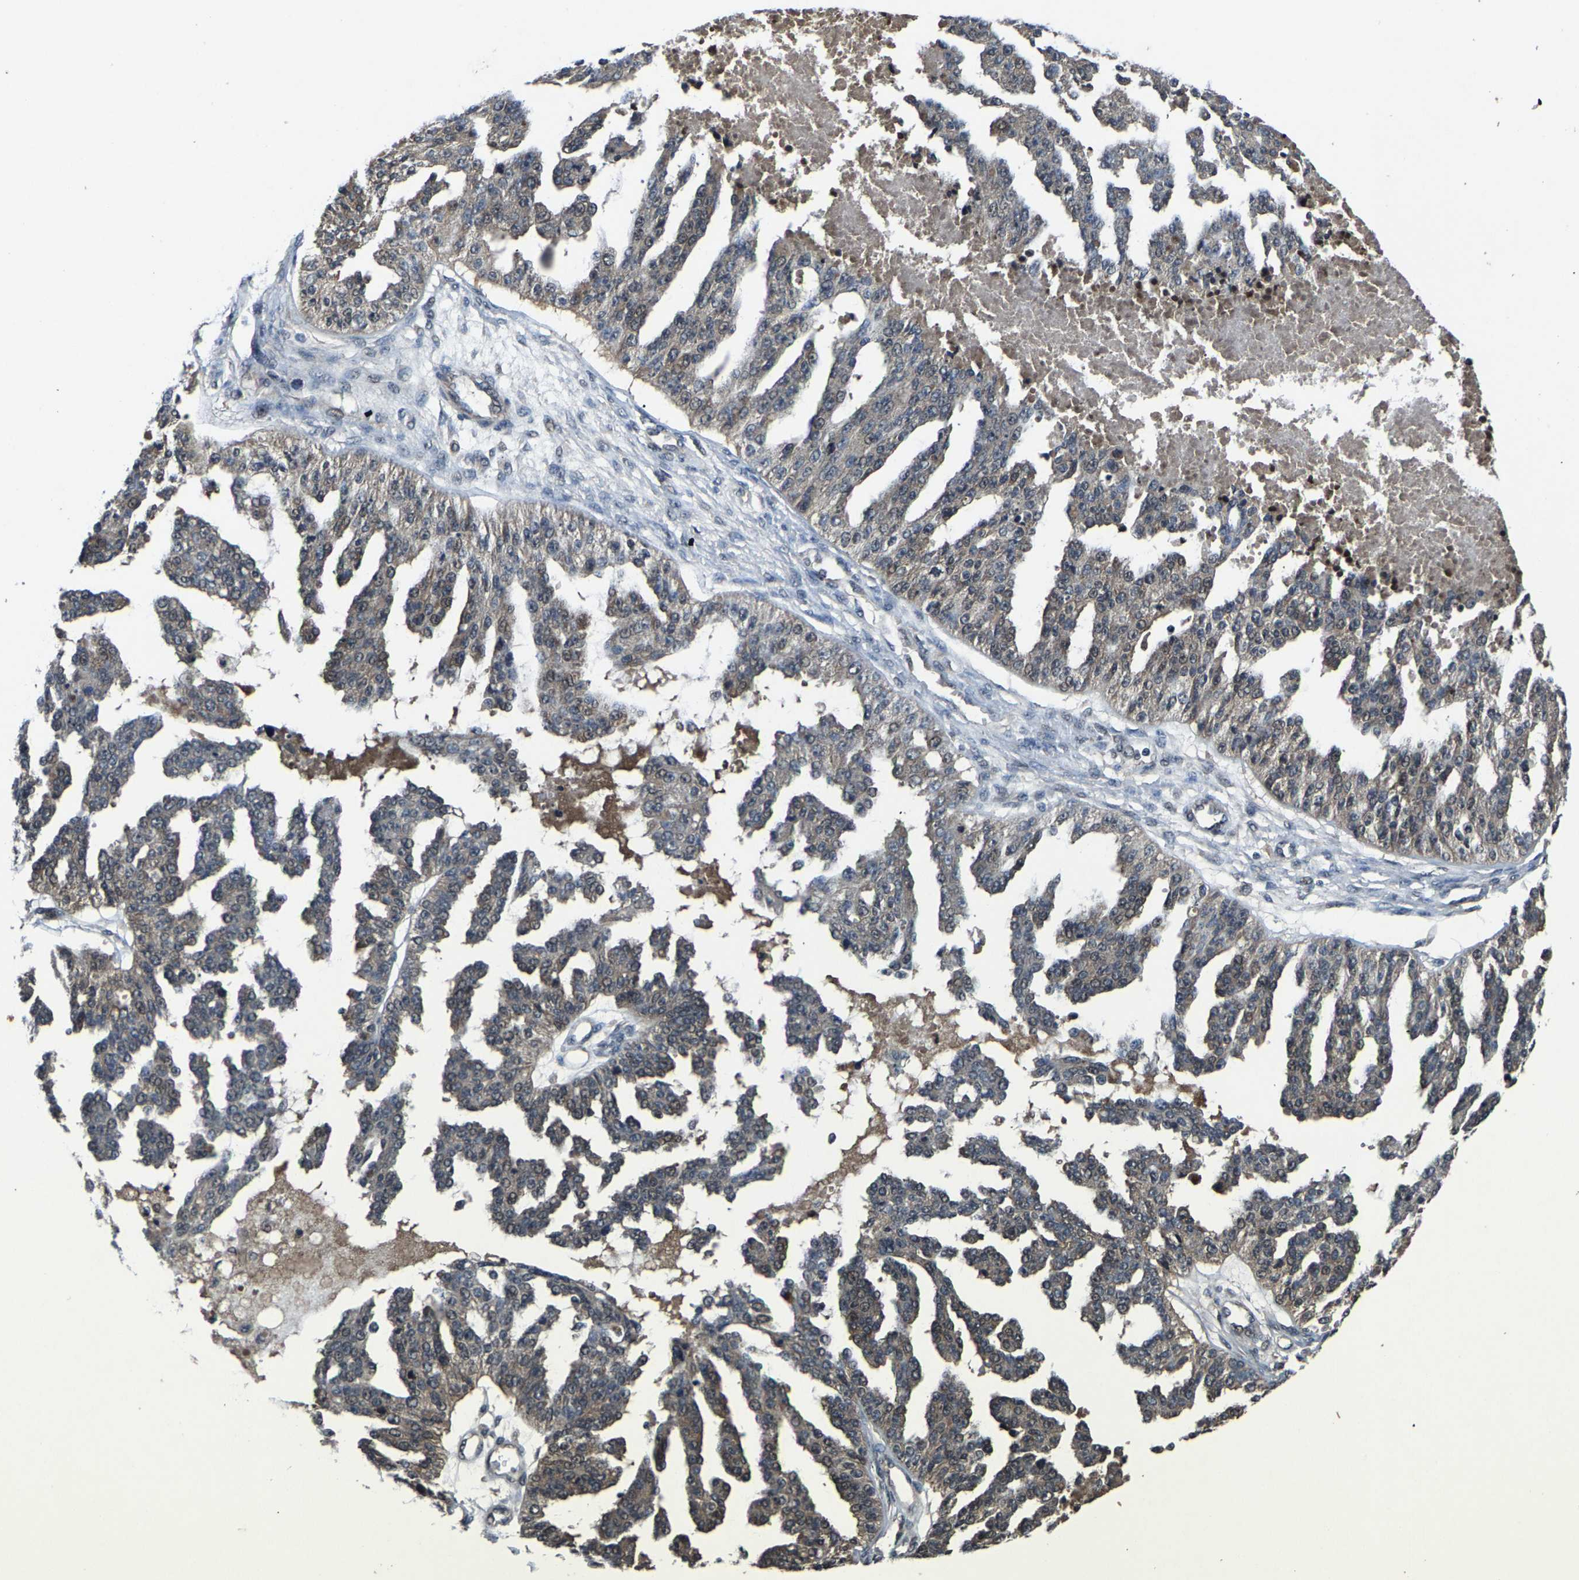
{"staining": {"intensity": "weak", "quantity": "<25%", "location": "cytoplasmic/membranous"}, "tissue": "ovarian cancer", "cell_type": "Tumor cells", "image_type": "cancer", "snomed": [{"axis": "morphology", "description": "Cystadenocarcinoma, serous, NOS"}, {"axis": "topography", "description": "Ovary"}], "caption": "High power microscopy image of an immunohistochemistry image of ovarian cancer, revealing no significant staining in tumor cells.", "gene": "HUWE1", "patient": {"sex": "female", "age": 58}}